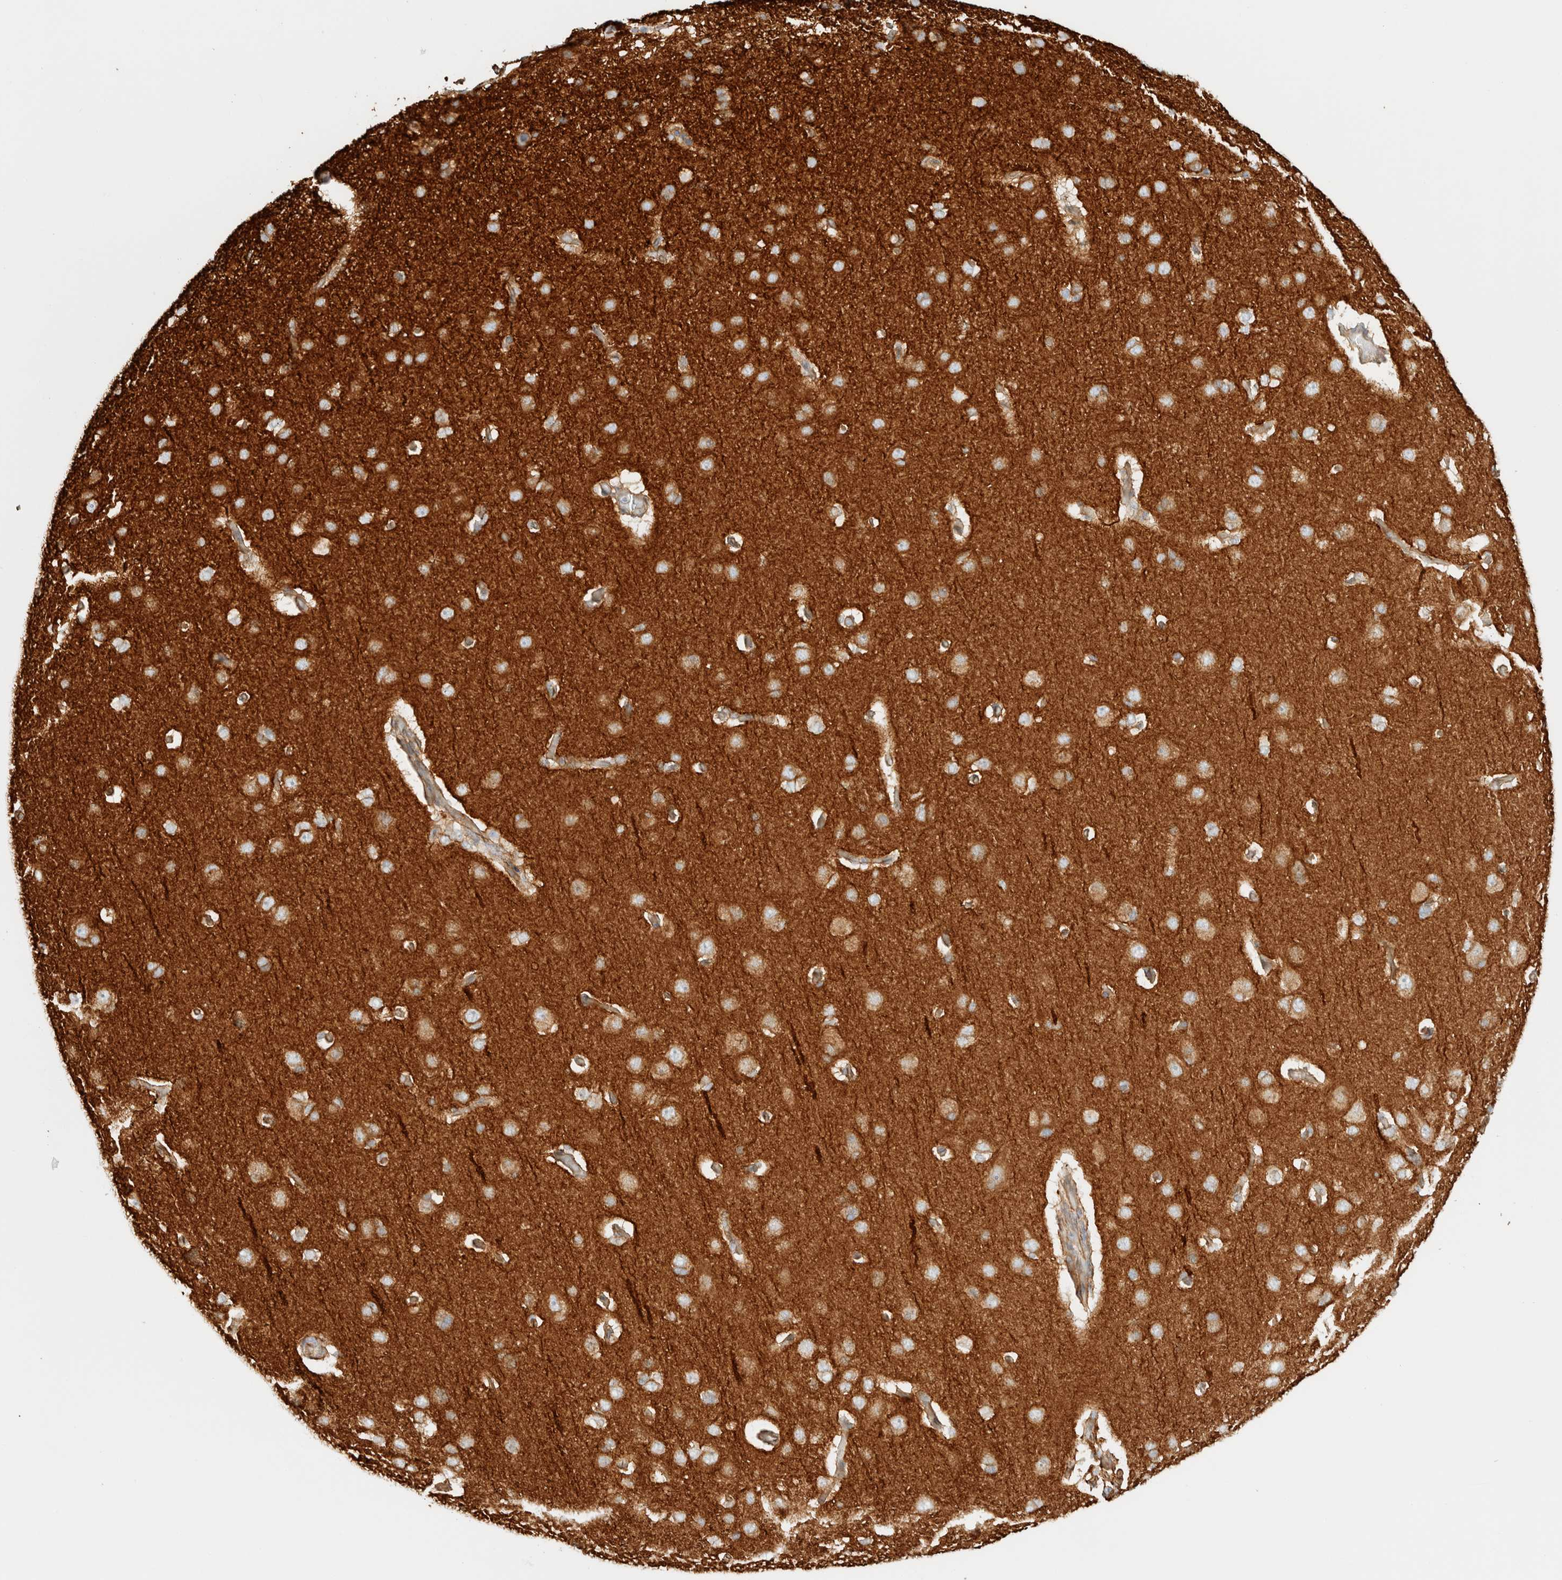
{"staining": {"intensity": "moderate", "quantity": ">75%", "location": "cytoplasmic/membranous"}, "tissue": "cerebral cortex", "cell_type": "Endothelial cells", "image_type": "normal", "snomed": [{"axis": "morphology", "description": "Normal tissue, NOS"}, {"axis": "topography", "description": "Cerebral cortex"}], "caption": "Immunohistochemical staining of benign cerebral cortex demonstrates medium levels of moderate cytoplasmic/membranous staining in approximately >75% of endothelial cells. (DAB IHC with brightfield microscopy, high magnification).", "gene": "CYB5R4", "patient": {"sex": "male", "age": 62}}